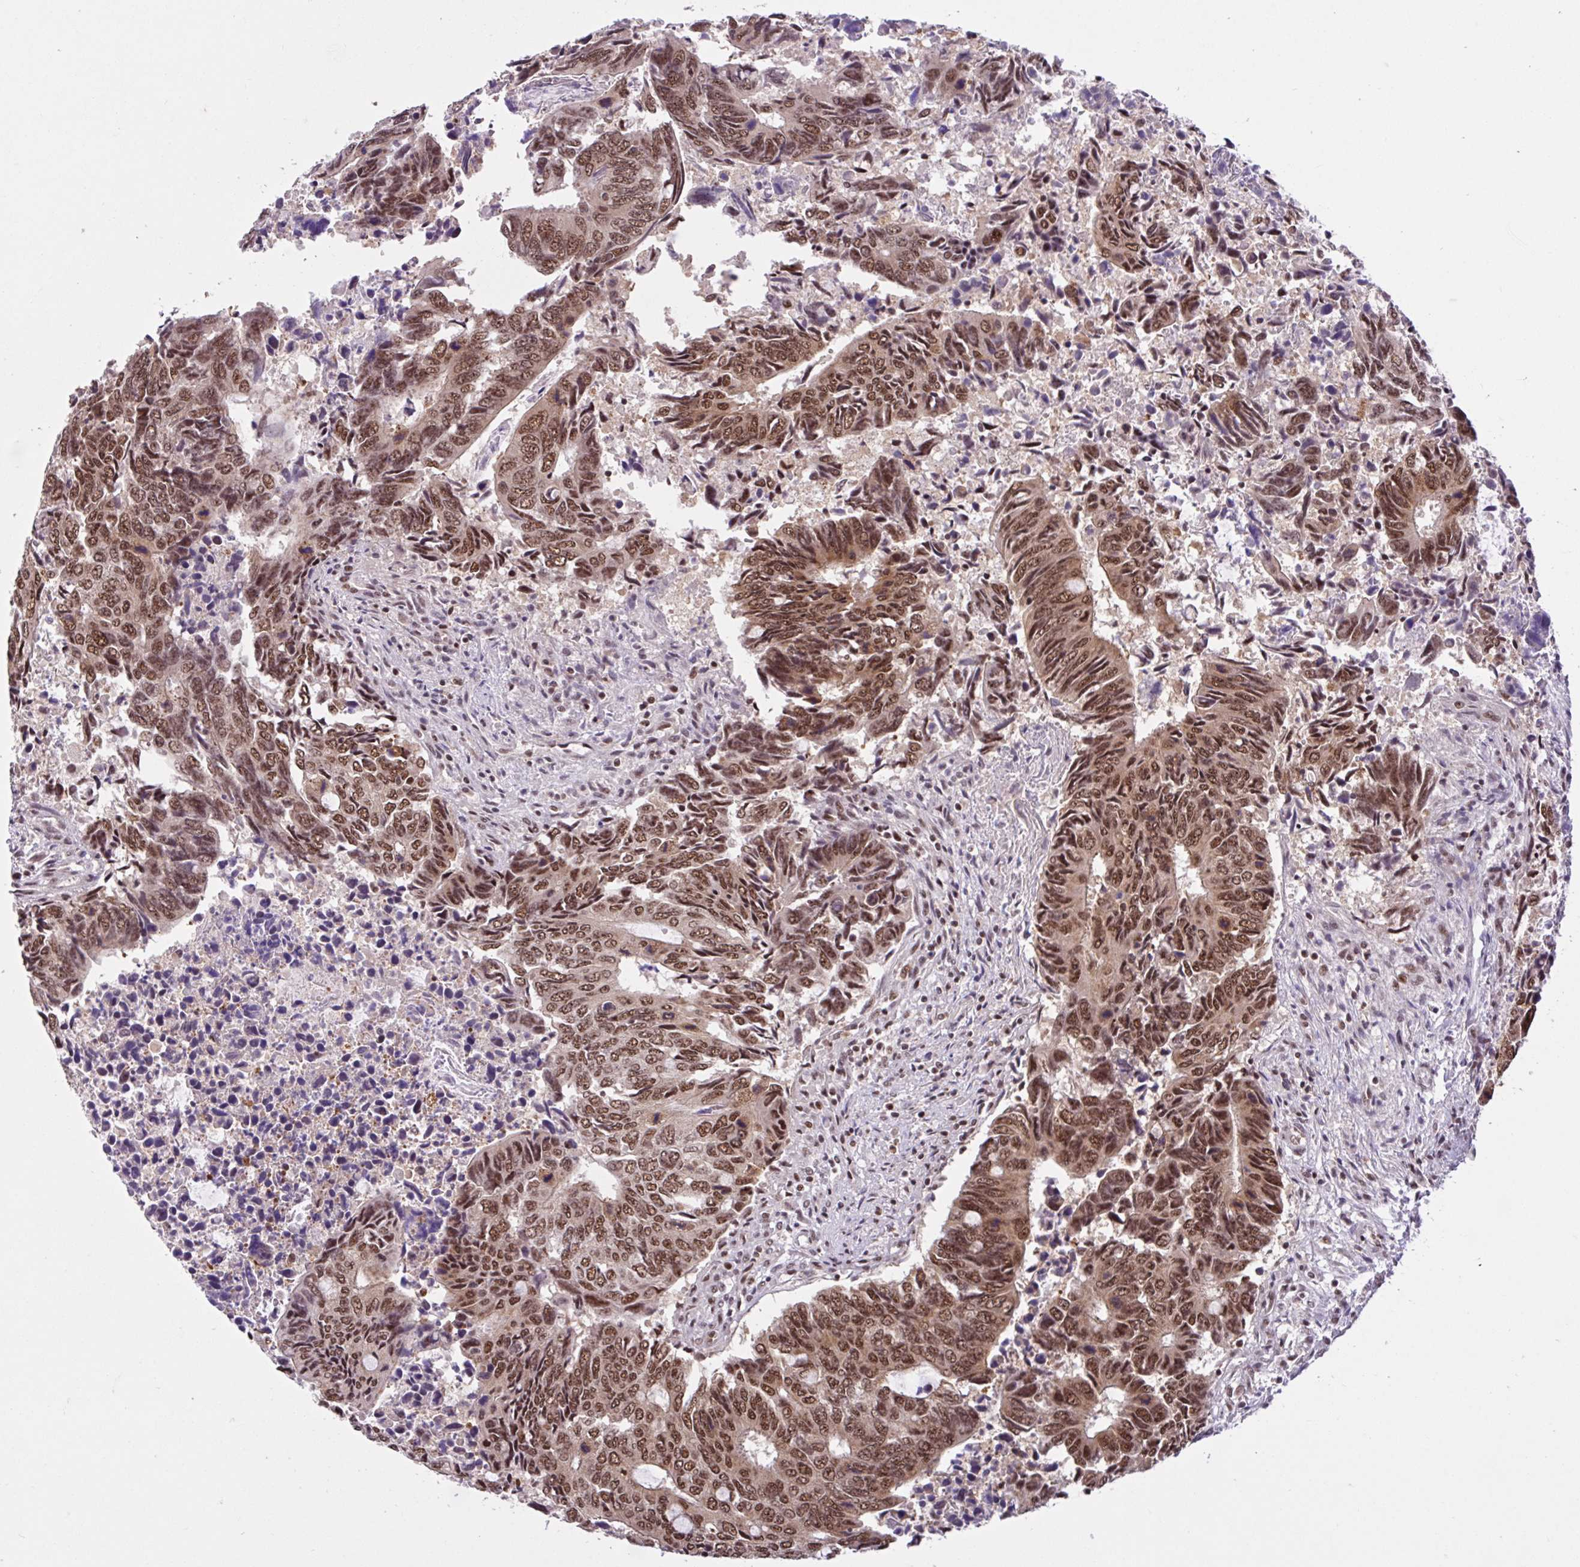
{"staining": {"intensity": "moderate", "quantity": ">75%", "location": "nuclear"}, "tissue": "colorectal cancer", "cell_type": "Tumor cells", "image_type": "cancer", "snomed": [{"axis": "morphology", "description": "Adenocarcinoma, NOS"}, {"axis": "topography", "description": "Colon"}], "caption": "Moderate nuclear expression for a protein is identified in about >75% of tumor cells of colorectal cancer using immunohistochemistry.", "gene": "CCDC12", "patient": {"sex": "male", "age": 87}}